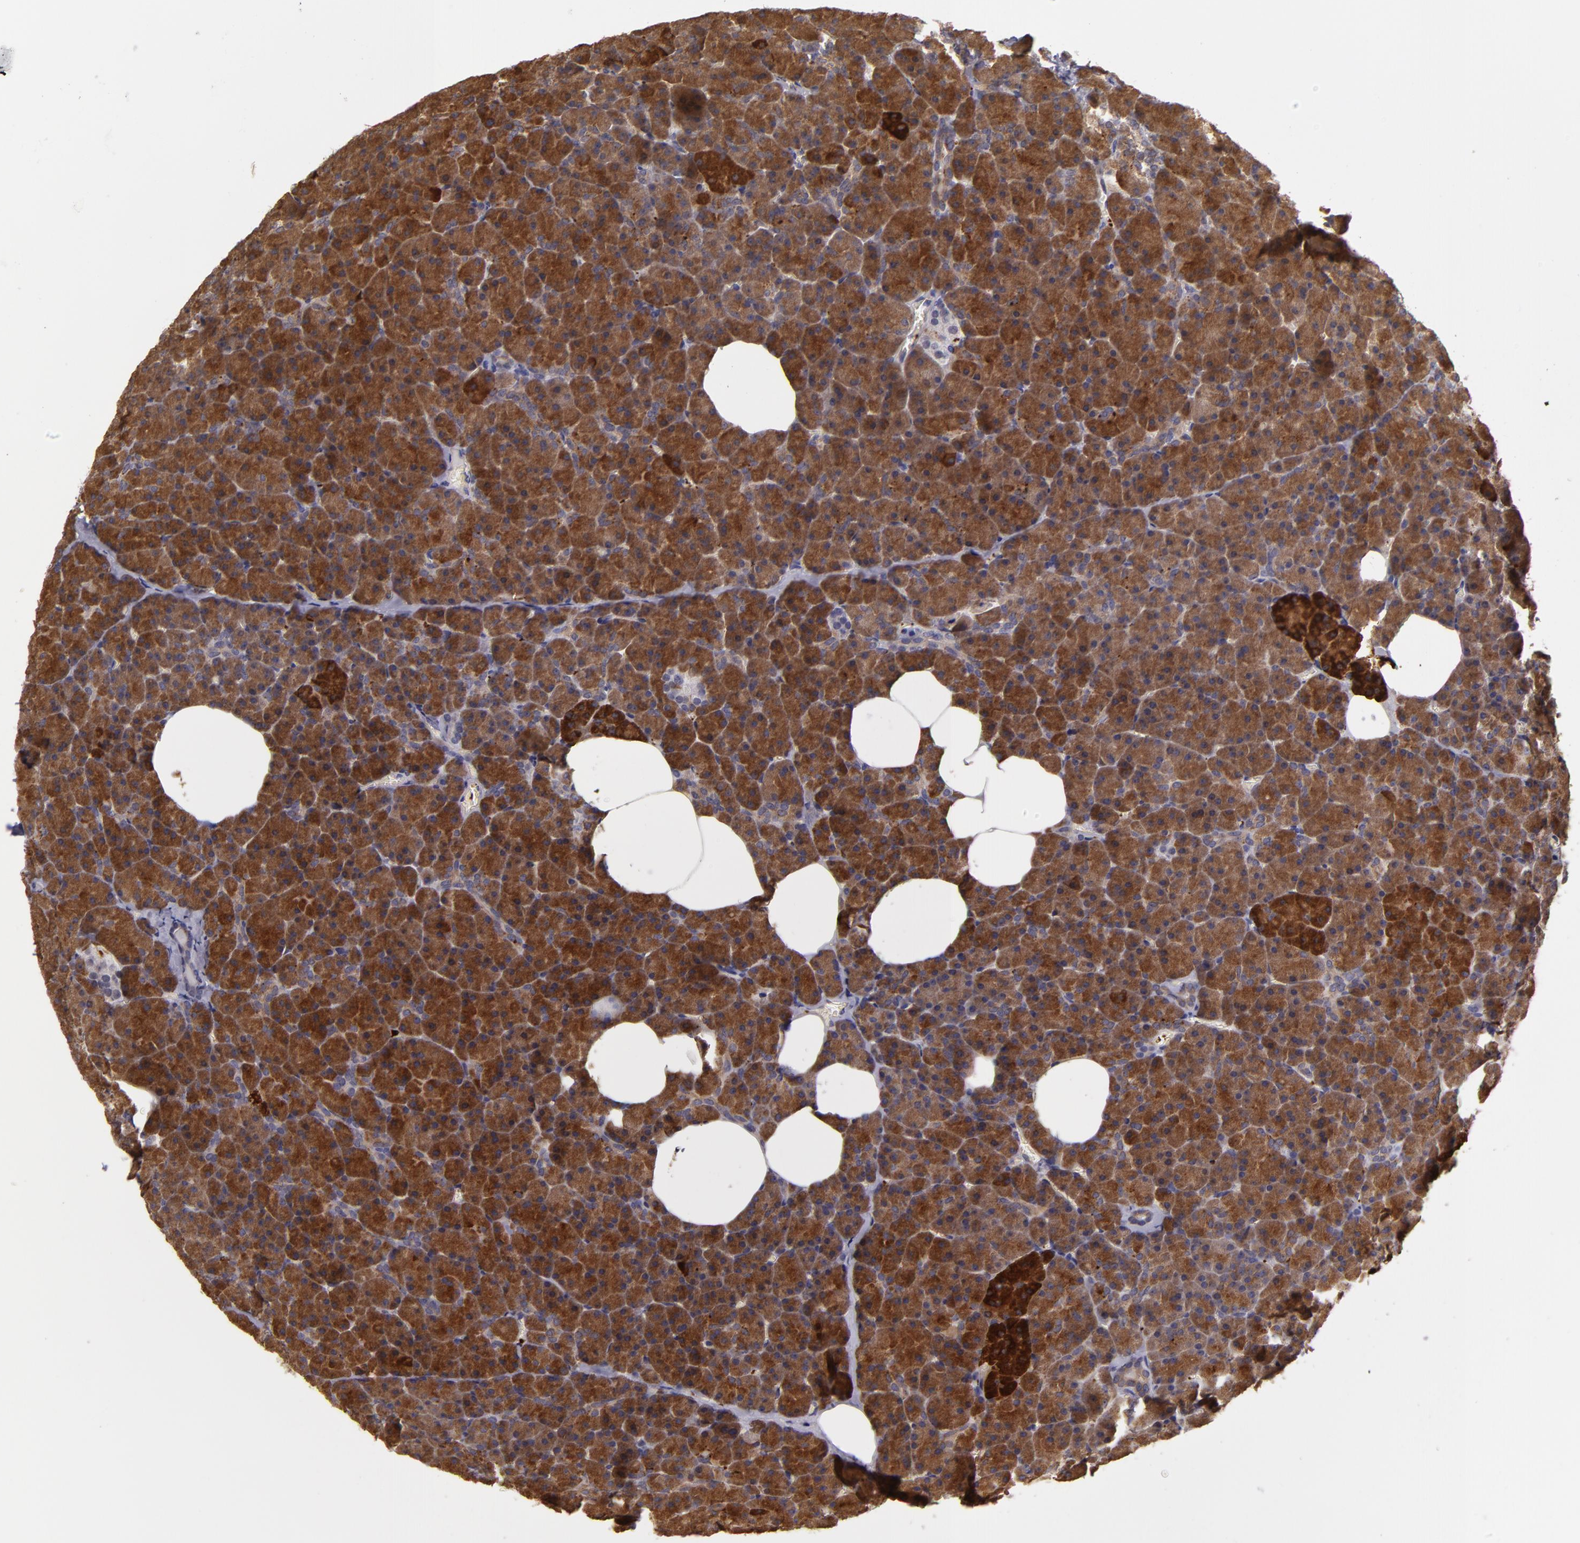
{"staining": {"intensity": "strong", "quantity": ">75%", "location": "cytoplasmic/membranous"}, "tissue": "pancreas", "cell_type": "Exocrine glandular cells", "image_type": "normal", "snomed": [{"axis": "morphology", "description": "Normal tissue, NOS"}, {"axis": "topography", "description": "Pancreas"}], "caption": "Exocrine glandular cells demonstrate strong cytoplasmic/membranous expression in about >75% of cells in benign pancreas. (brown staining indicates protein expression, while blue staining denotes nuclei).", "gene": "SYTL4", "patient": {"sex": "female", "age": 35}}